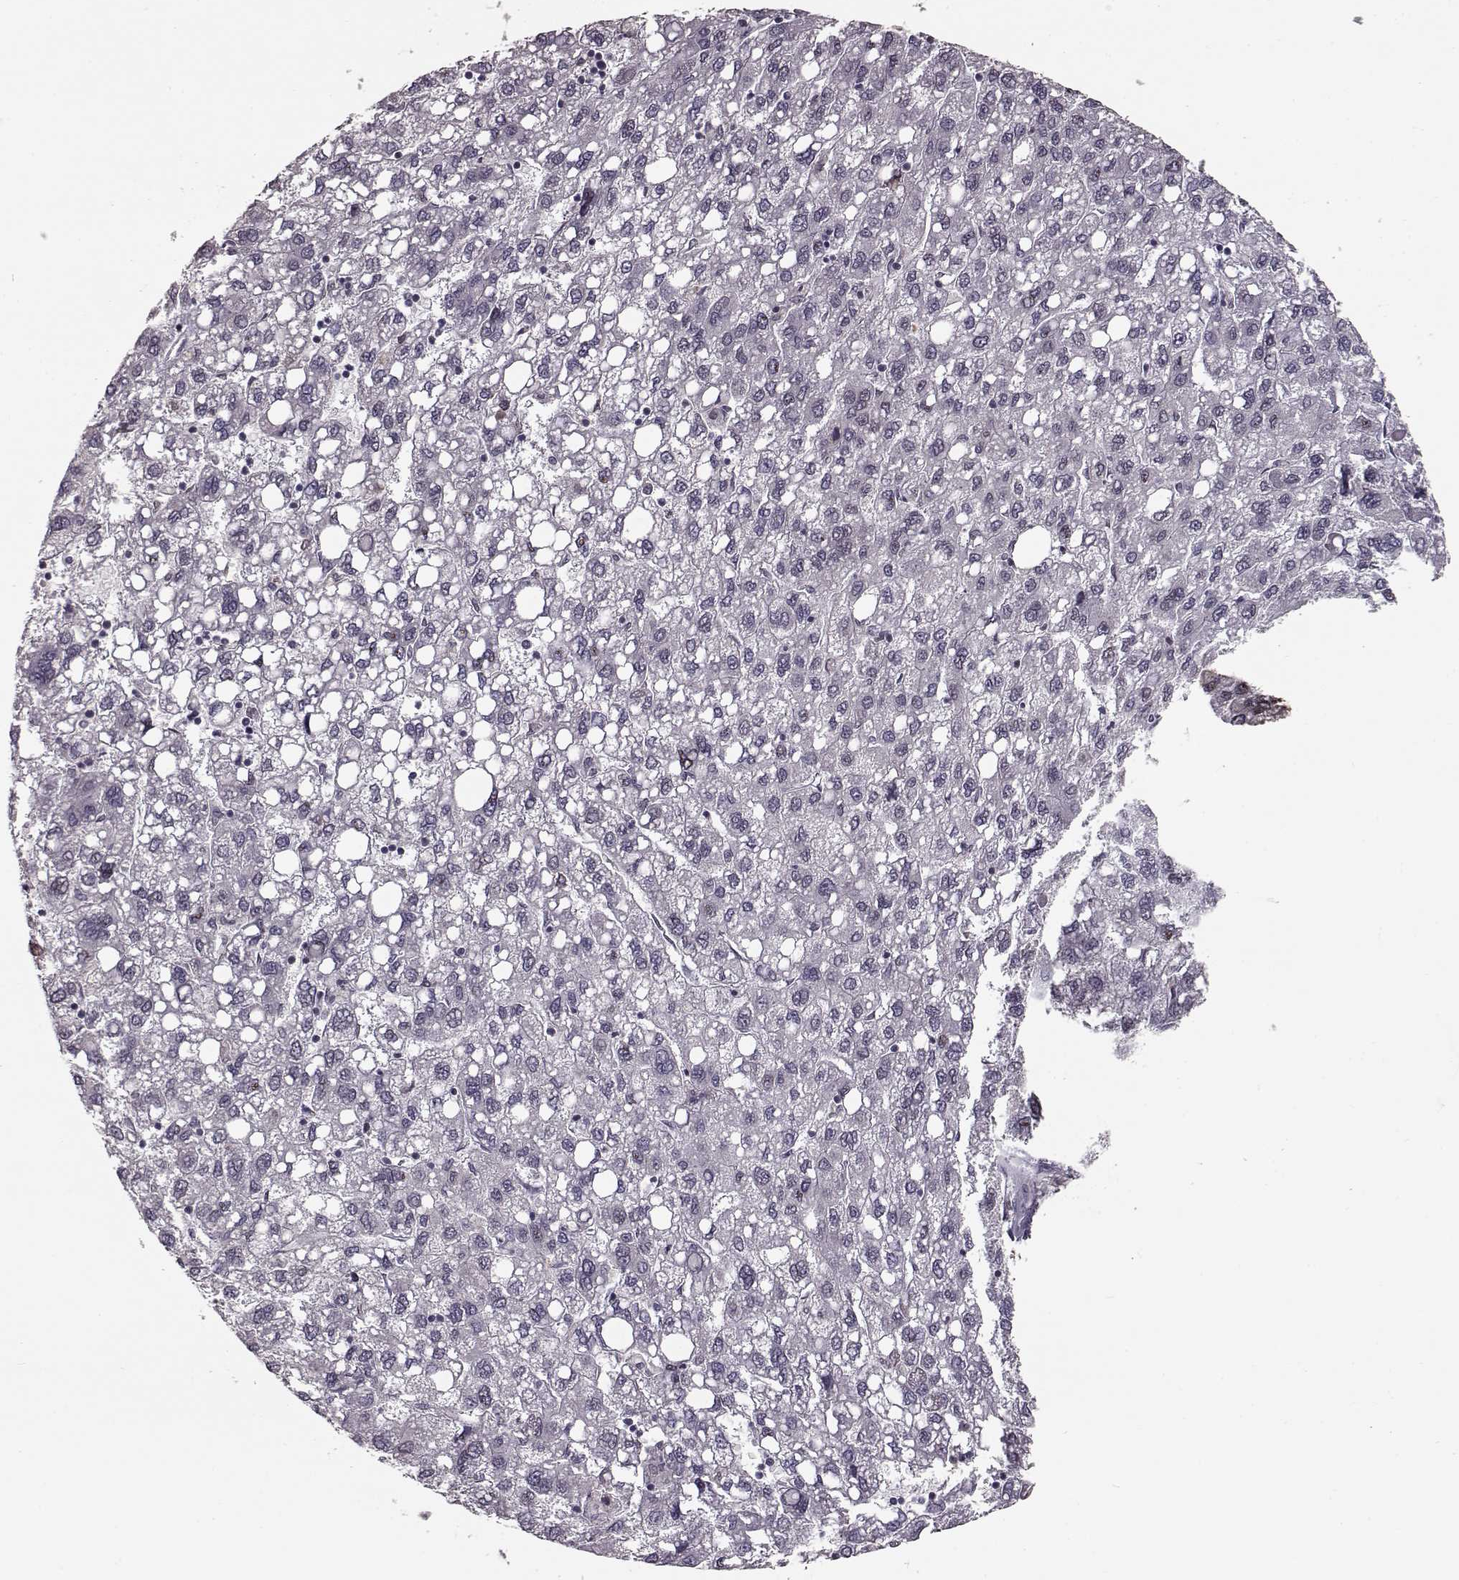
{"staining": {"intensity": "negative", "quantity": "none", "location": "none"}, "tissue": "liver cancer", "cell_type": "Tumor cells", "image_type": "cancer", "snomed": [{"axis": "morphology", "description": "Carcinoma, Hepatocellular, NOS"}, {"axis": "topography", "description": "Liver"}], "caption": "Liver cancer was stained to show a protein in brown. There is no significant staining in tumor cells. (DAB immunohistochemistry visualized using brightfield microscopy, high magnification).", "gene": "NUP37", "patient": {"sex": "female", "age": 82}}